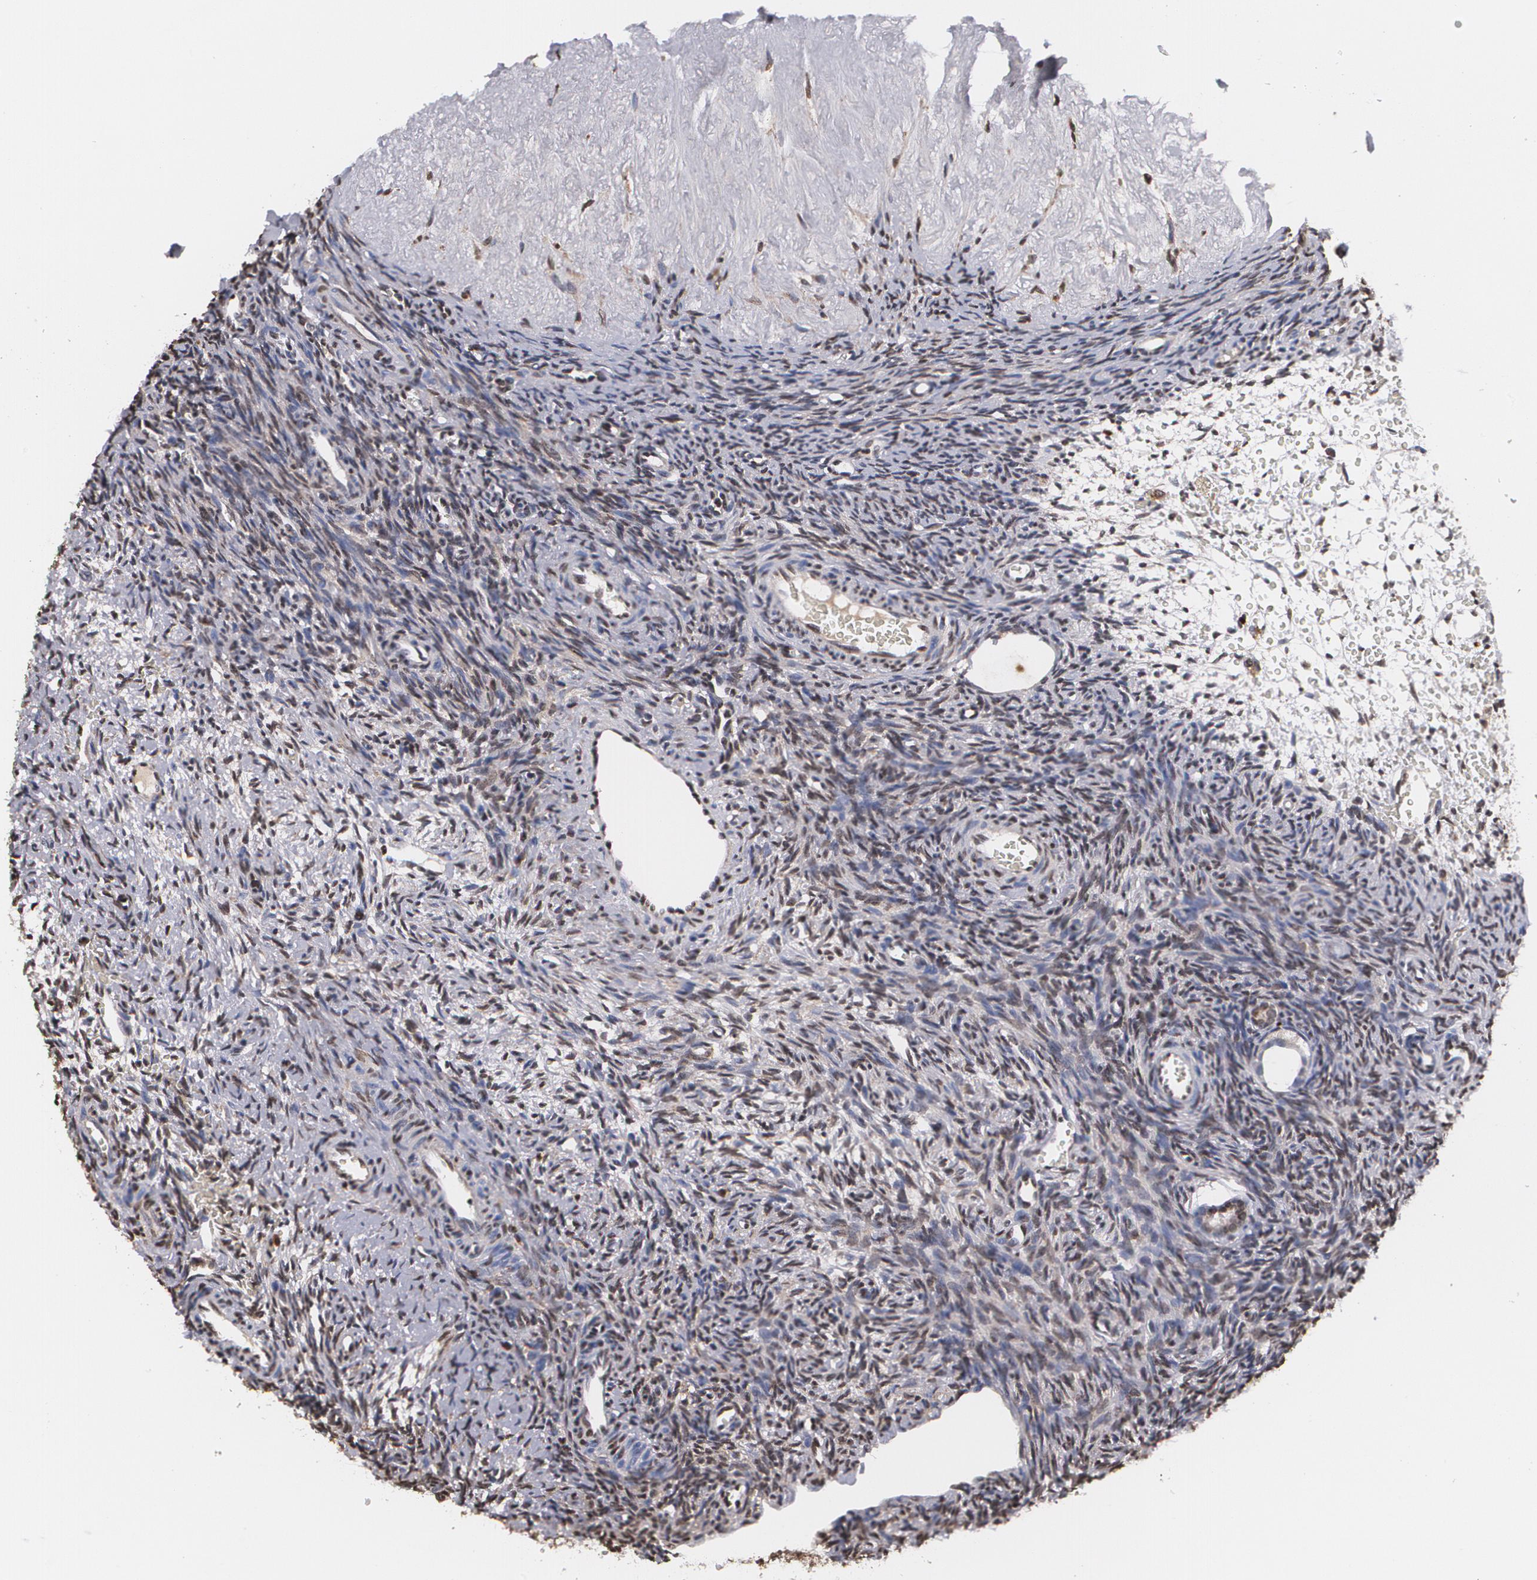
{"staining": {"intensity": "moderate", "quantity": "25%-75%", "location": "cytoplasmic/membranous"}, "tissue": "ovary", "cell_type": "Follicle cells", "image_type": "normal", "snomed": [{"axis": "morphology", "description": "Normal tissue, NOS"}, {"axis": "topography", "description": "Ovary"}], "caption": "Protein staining exhibits moderate cytoplasmic/membranous expression in approximately 25%-75% of follicle cells in unremarkable ovary. (DAB IHC with brightfield microscopy, high magnification).", "gene": "MVP", "patient": {"sex": "female", "age": 39}}